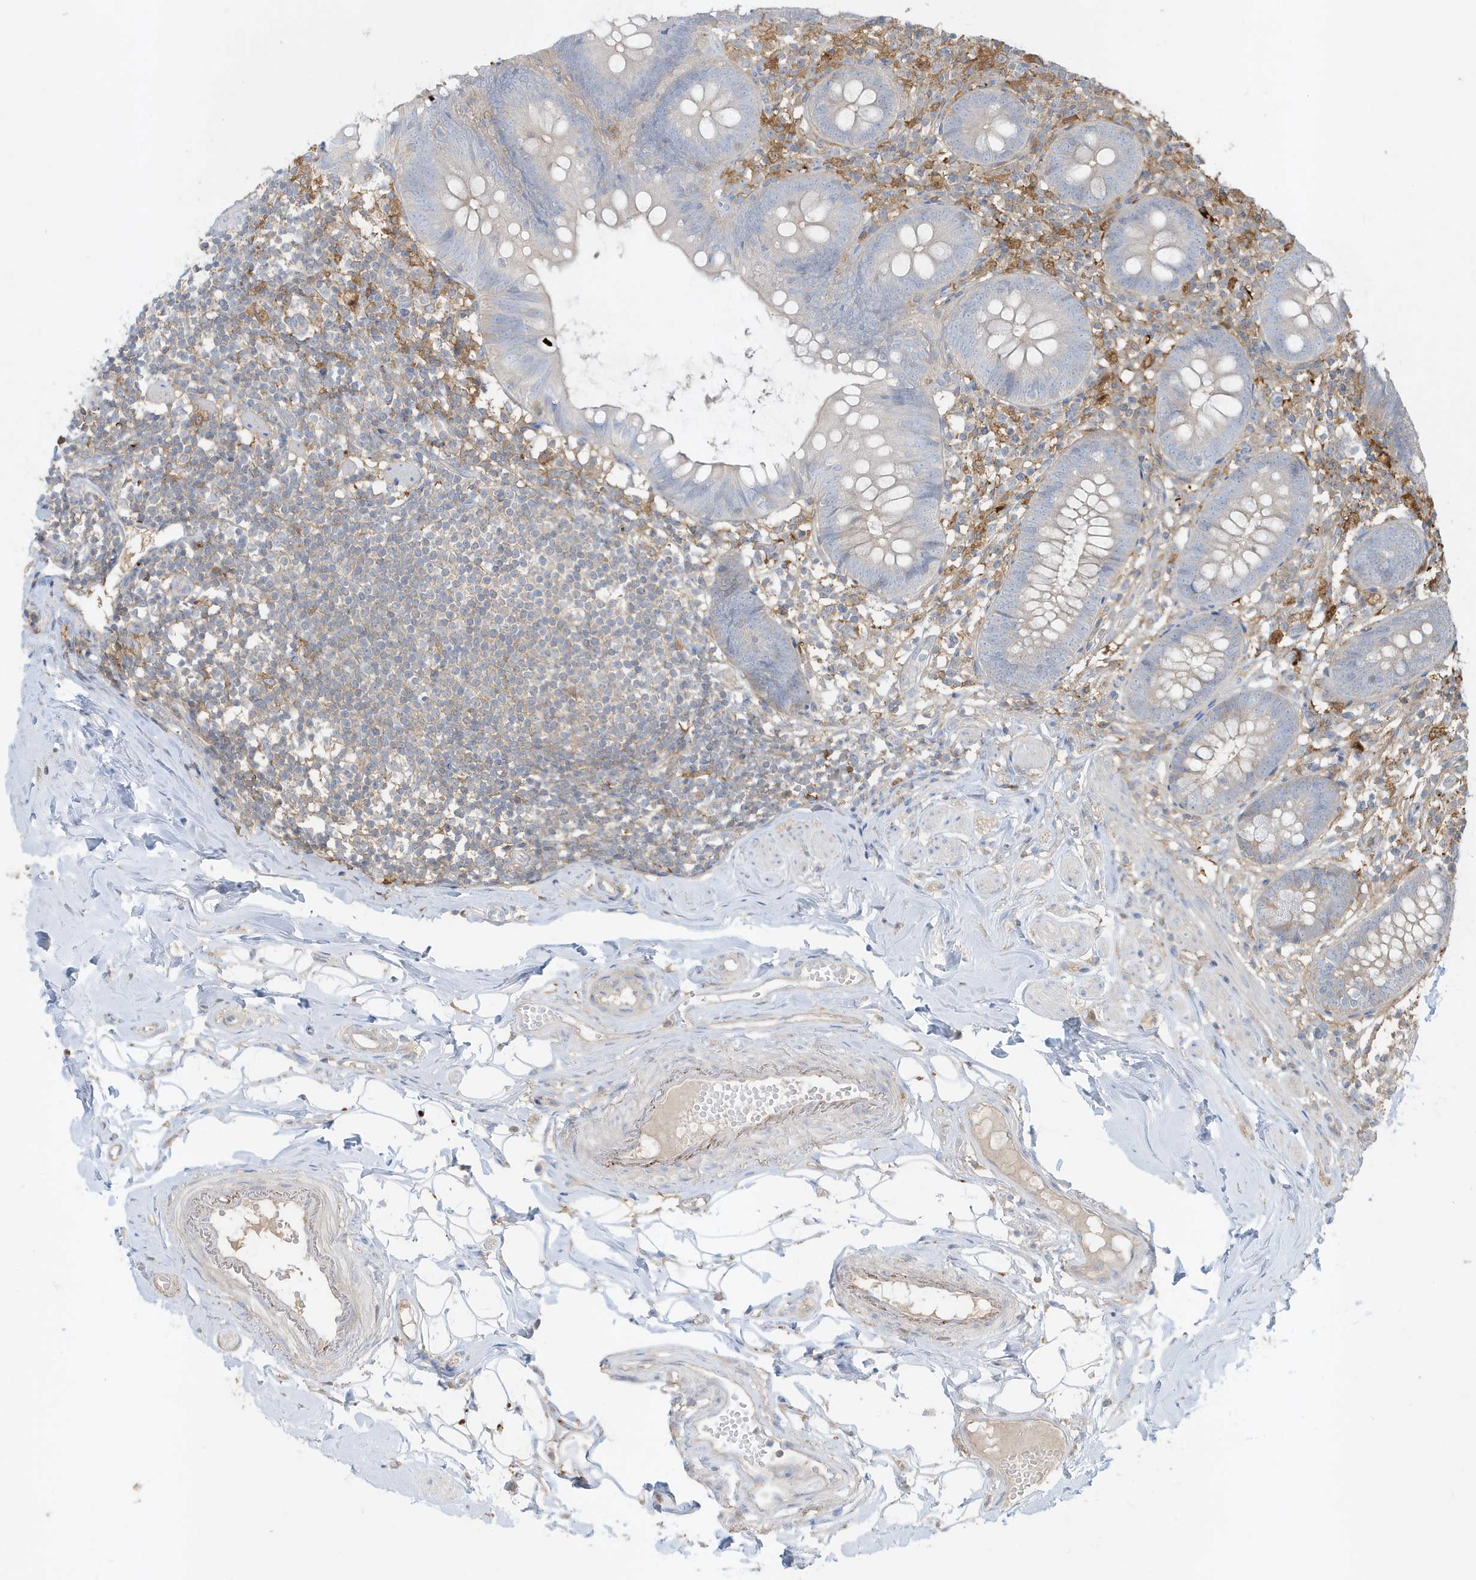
{"staining": {"intensity": "negative", "quantity": "none", "location": "none"}, "tissue": "appendix", "cell_type": "Glandular cells", "image_type": "normal", "snomed": [{"axis": "morphology", "description": "Normal tissue, NOS"}, {"axis": "topography", "description": "Appendix"}], "caption": "A photomicrograph of appendix stained for a protein displays no brown staining in glandular cells.", "gene": "ABTB1", "patient": {"sex": "female", "age": 62}}